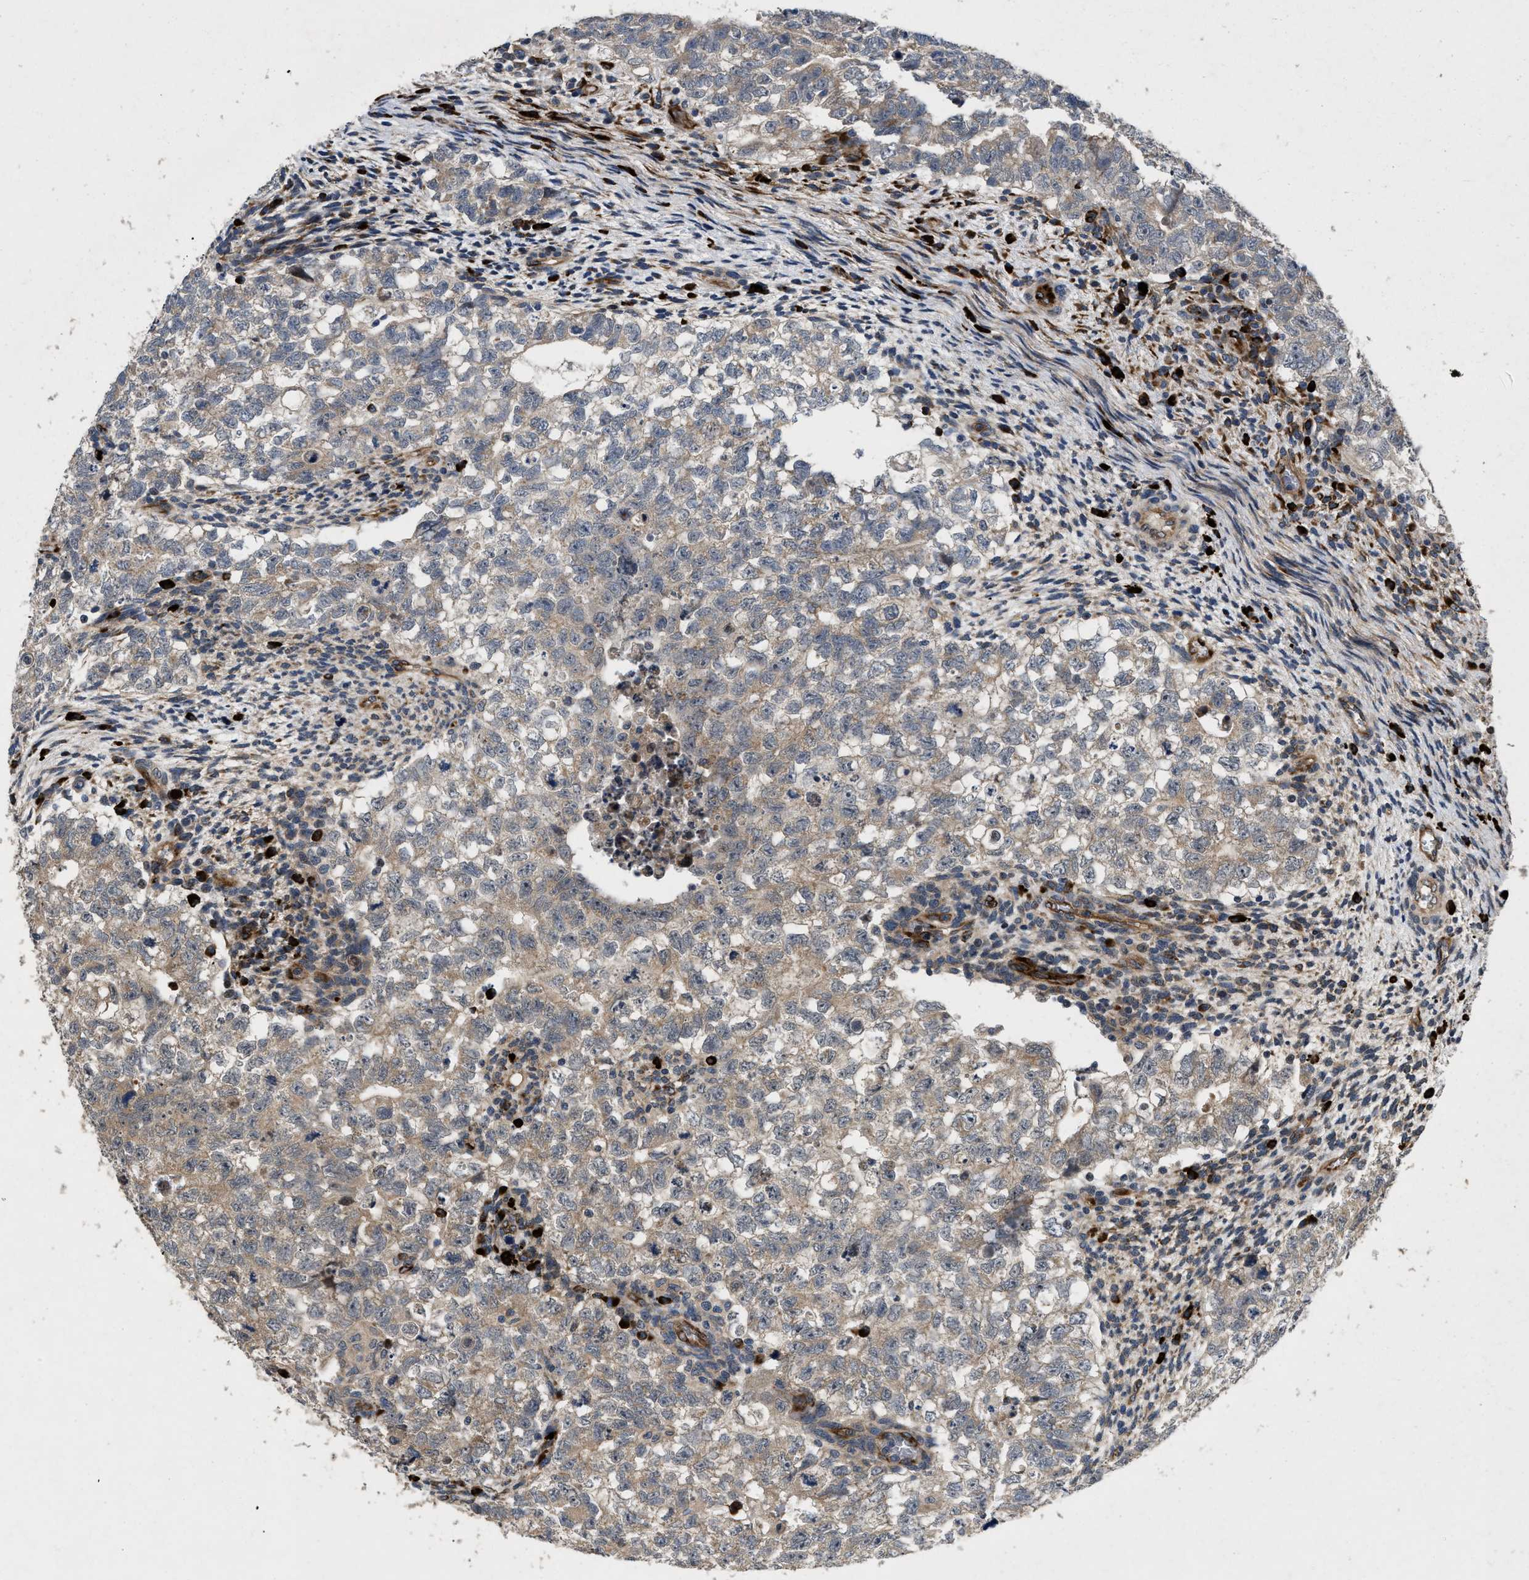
{"staining": {"intensity": "weak", "quantity": "25%-75%", "location": "cytoplasmic/membranous"}, "tissue": "testis cancer", "cell_type": "Tumor cells", "image_type": "cancer", "snomed": [{"axis": "morphology", "description": "Seminoma, NOS"}, {"axis": "morphology", "description": "Carcinoma, Embryonal, NOS"}, {"axis": "topography", "description": "Testis"}], "caption": "Protein staining displays weak cytoplasmic/membranous expression in approximately 25%-75% of tumor cells in seminoma (testis). (DAB (3,3'-diaminobenzidine) IHC with brightfield microscopy, high magnification).", "gene": "HSPA12B", "patient": {"sex": "male", "age": 38}}